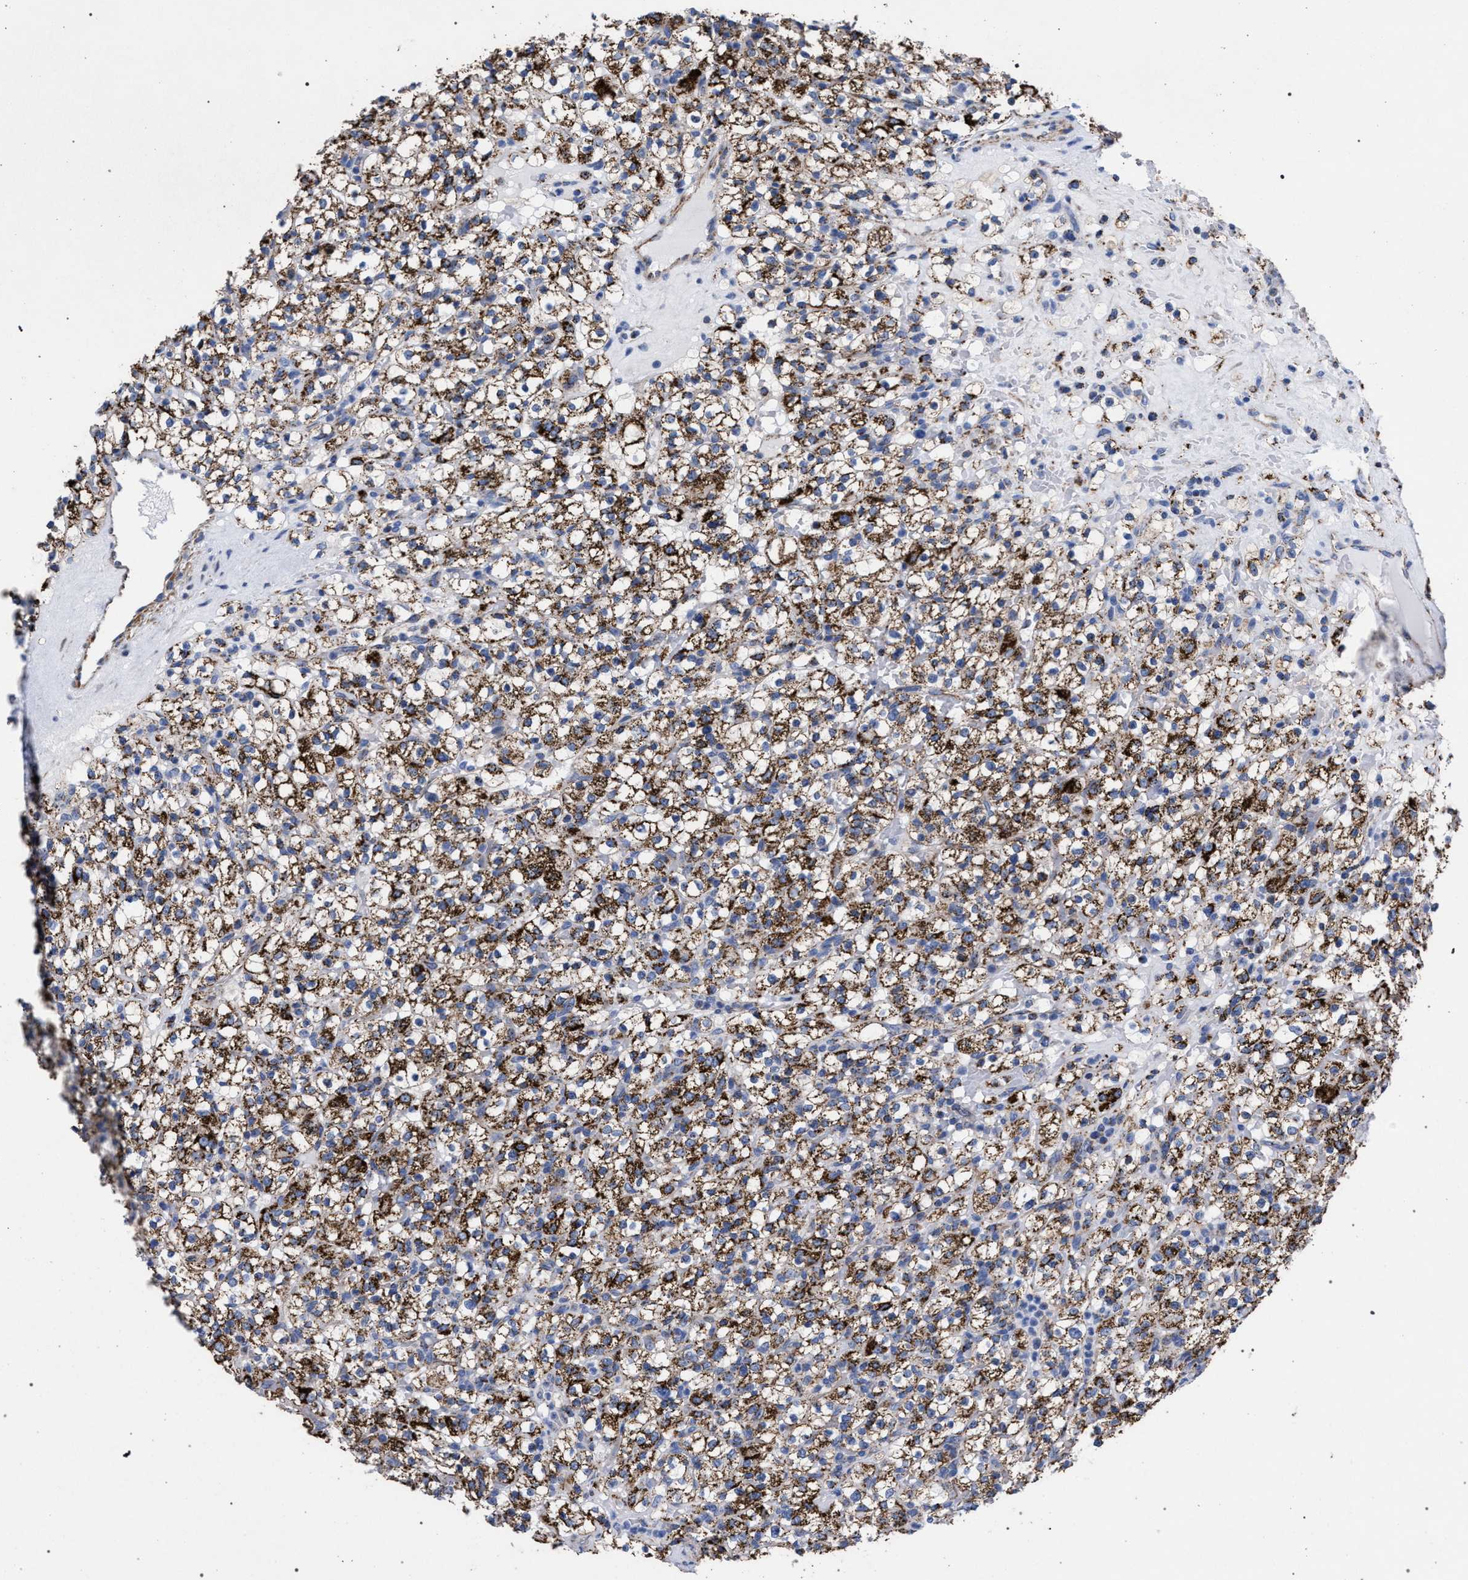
{"staining": {"intensity": "moderate", "quantity": ">75%", "location": "cytoplasmic/membranous"}, "tissue": "renal cancer", "cell_type": "Tumor cells", "image_type": "cancer", "snomed": [{"axis": "morphology", "description": "Normal tissue, NOS"}, {"axis": "morphology", "description": "Adenocarcinoma, NOS"}, {"axis": "topography", "description": "Kidney"}], "caption": "This photomicrograph demonstrates immunohistochemistry (IHC) staining of renal cancer, with medium moderate cytoplasmic/membranous expression in about >75% of tumor cells.", "gene": "ACADS", "patient": {"sex": "female", "age": 72}}